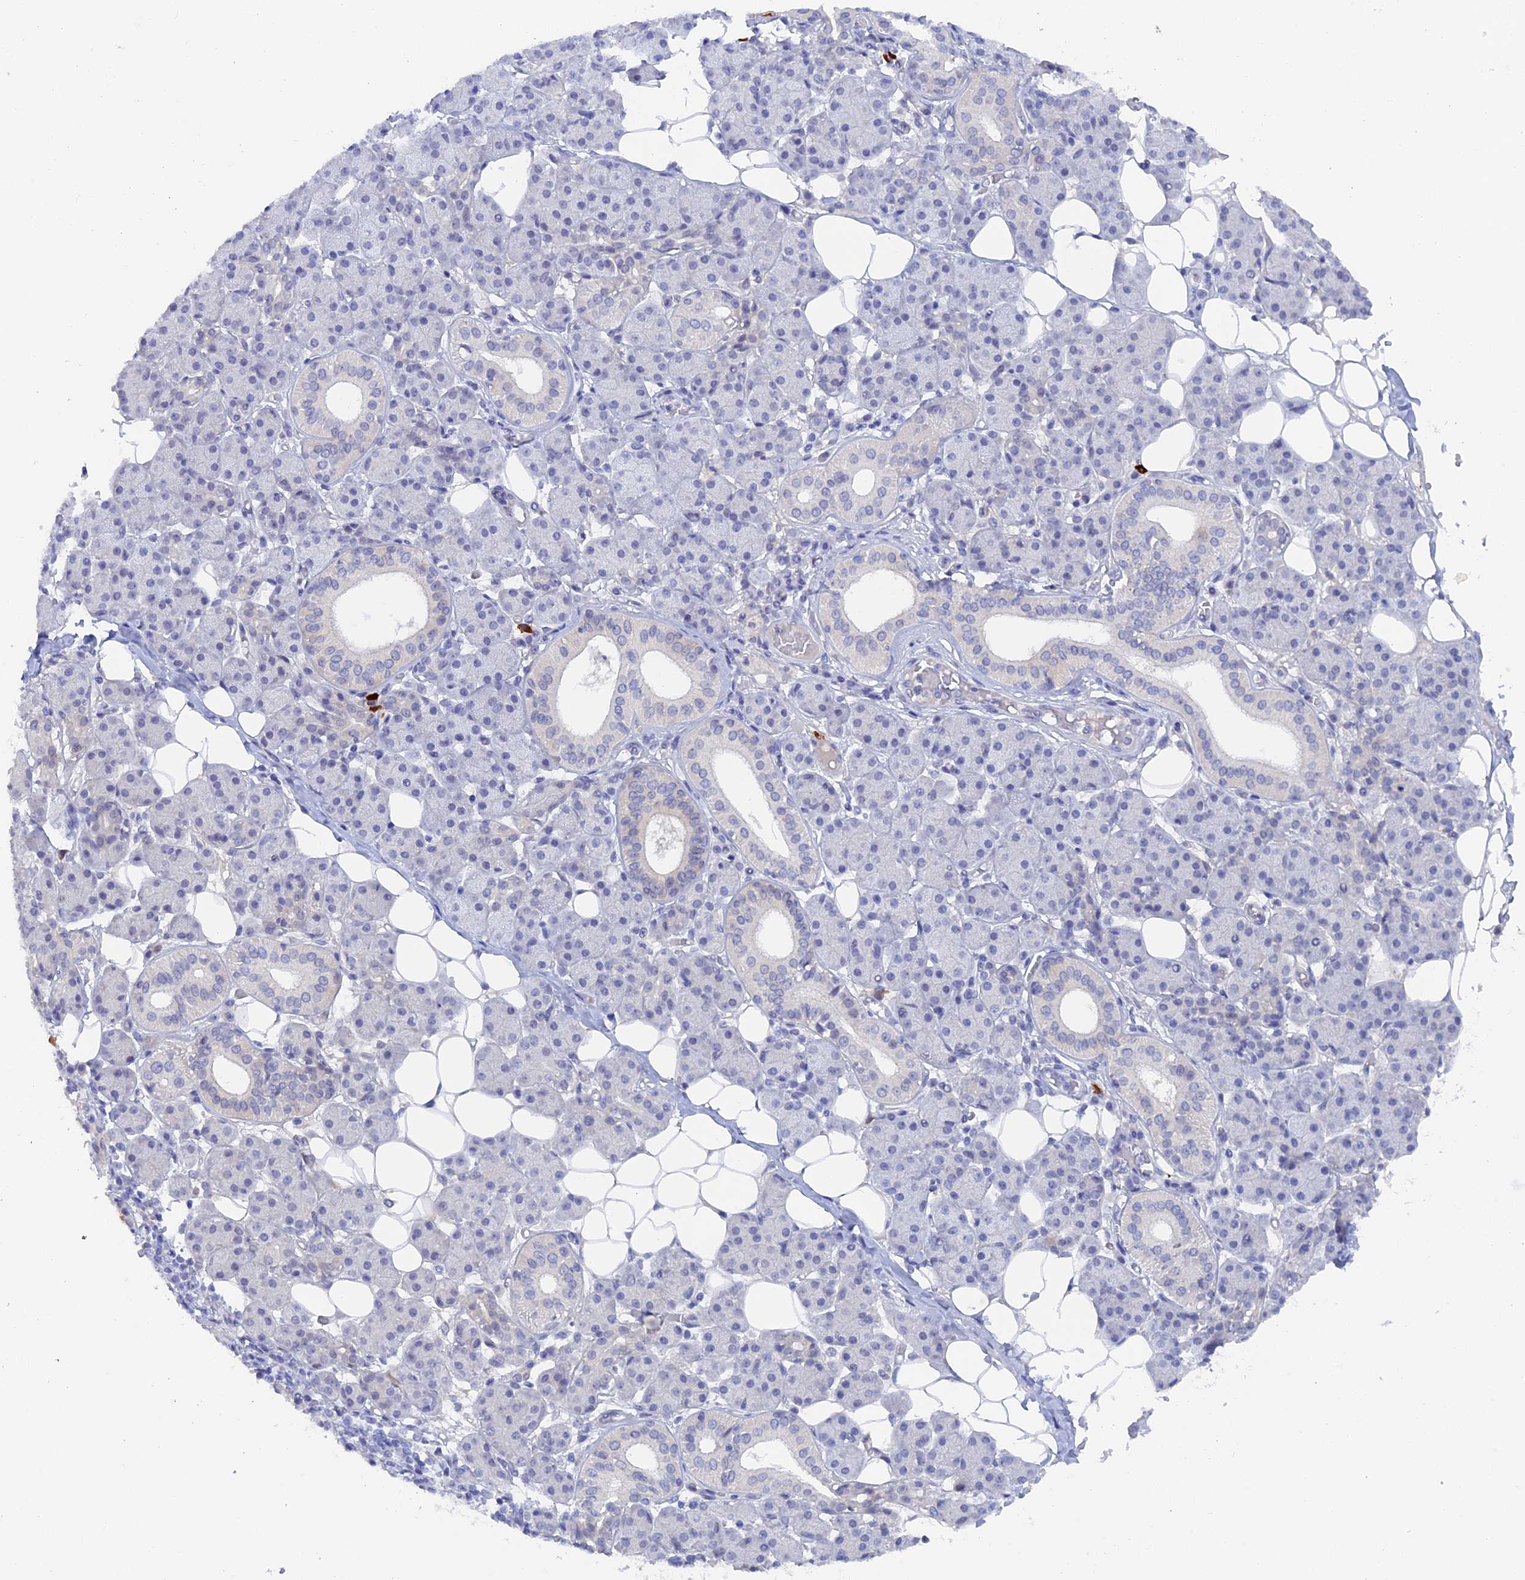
{"staining": {"intensity": "negative", "quantity": "none", "location": "none"}, "tissue": "salivary gland", "cell_type": "Glandular cells", "image_type": "normal", "snomed": [{"axis": "morphology", "description": "Normal tissue, NOS"}, {"axis": "topography", "description": "Salivary gland"}], "caption": "Immunohistochemistry of normal human salivary gland shows no positivity in glandular cells.", "gene": "DACT3", "patient": {"sex": "female", "age": 33}}